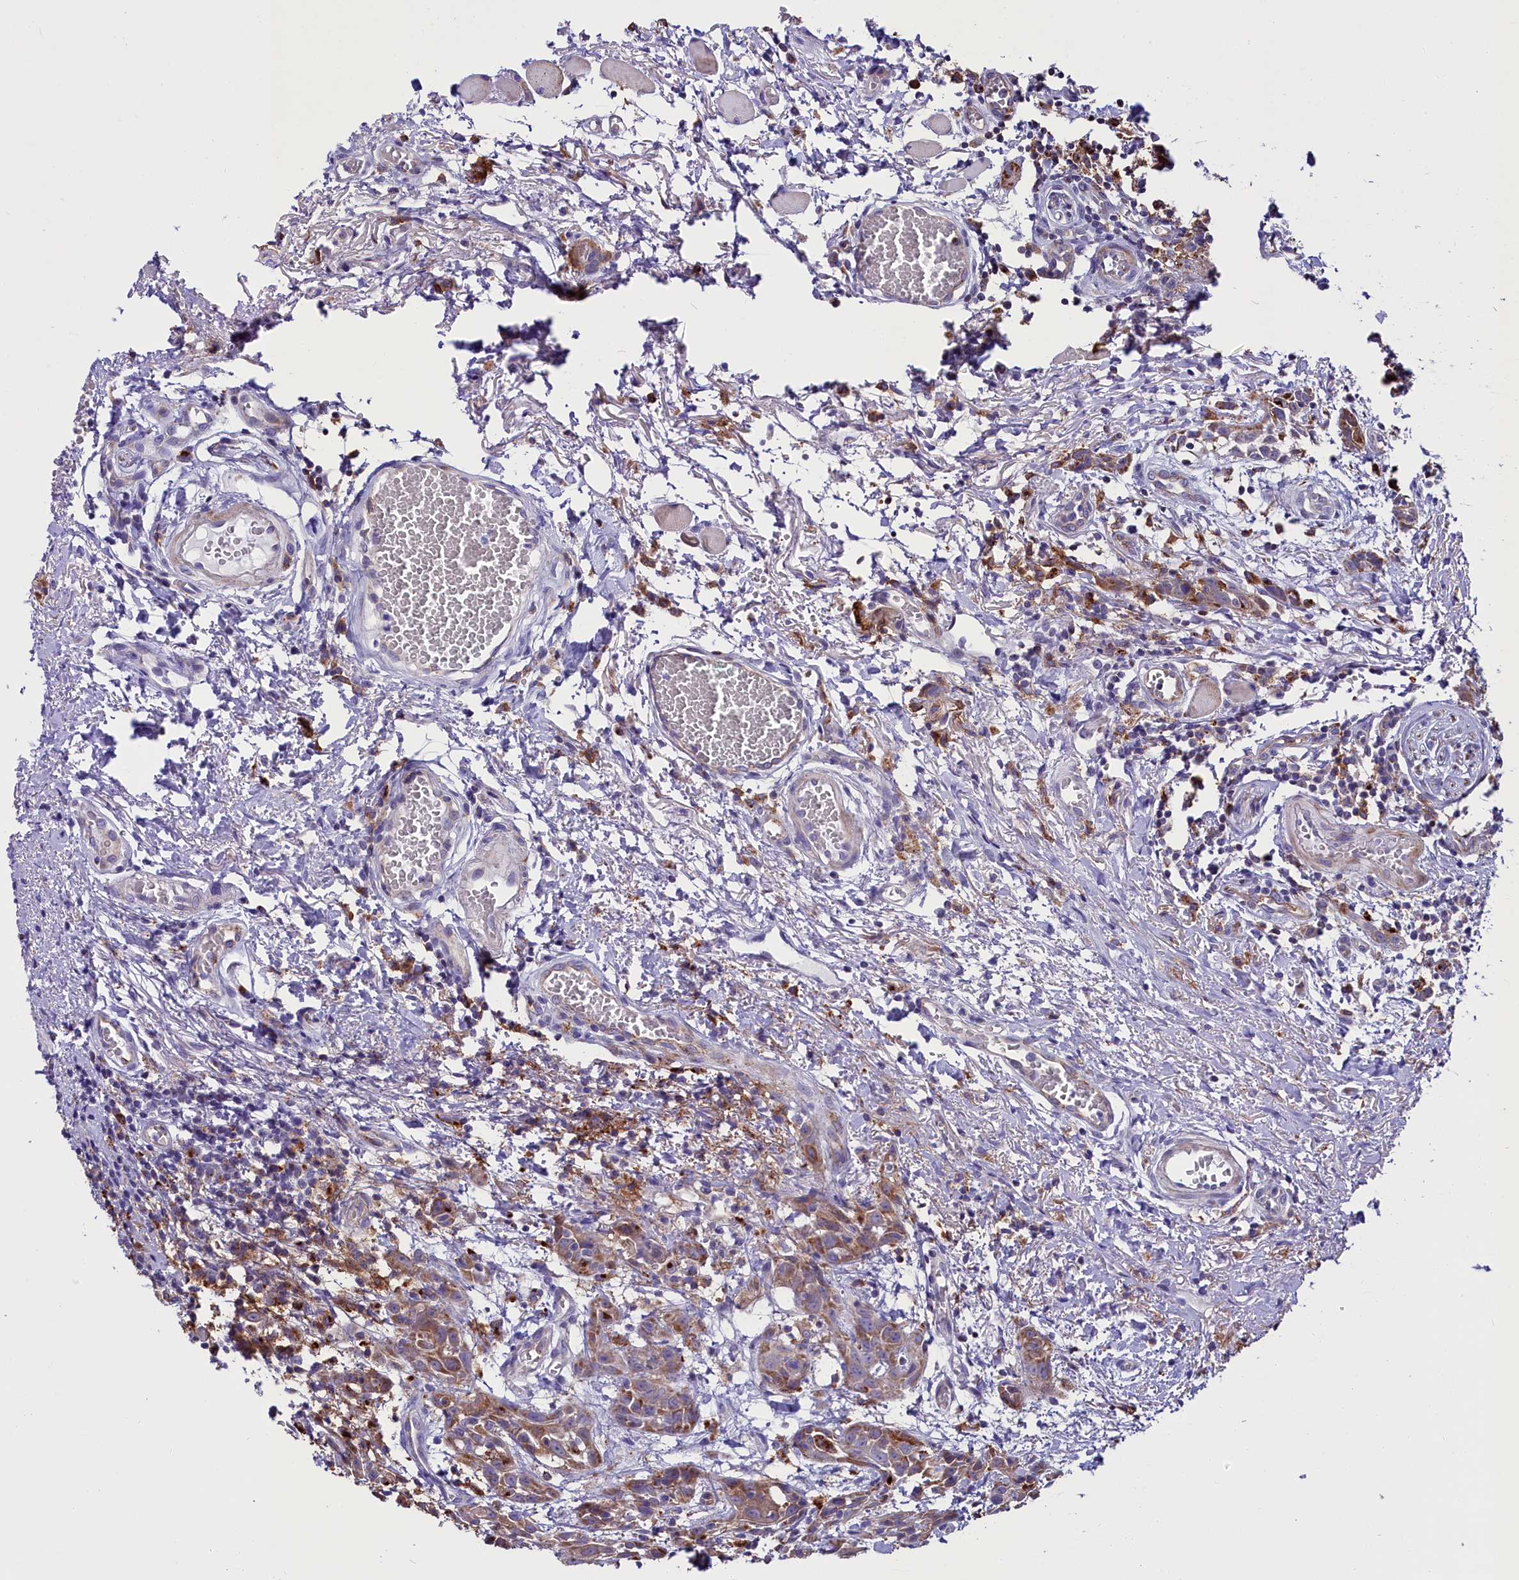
{"staining": {"intensity": "moderate", "quantity": ">75%", "location": "cytoplasmic/membranous"}, "tissue": "head and neck cancer", "cell_type": "Tumor cells", "image_type": "cancer", "snomed": [{"axis": "morphology", "description": "Squamous cell carcinoma, NOS"}, {"axis": "topography", "description": "Oral tissue"}, {"axis": "topography", "description": "Head-Neck"}], "caption": "High-power microscopy captured an immunohistochemistry (IHC) image of squamous cell carcinoma (head and neck), revealing moderate cytoplasmic/membranous expression in approximately >75% of tumor cells.", "gene": "IL20RA", "patient": {"sex": "female", "age": 50}}